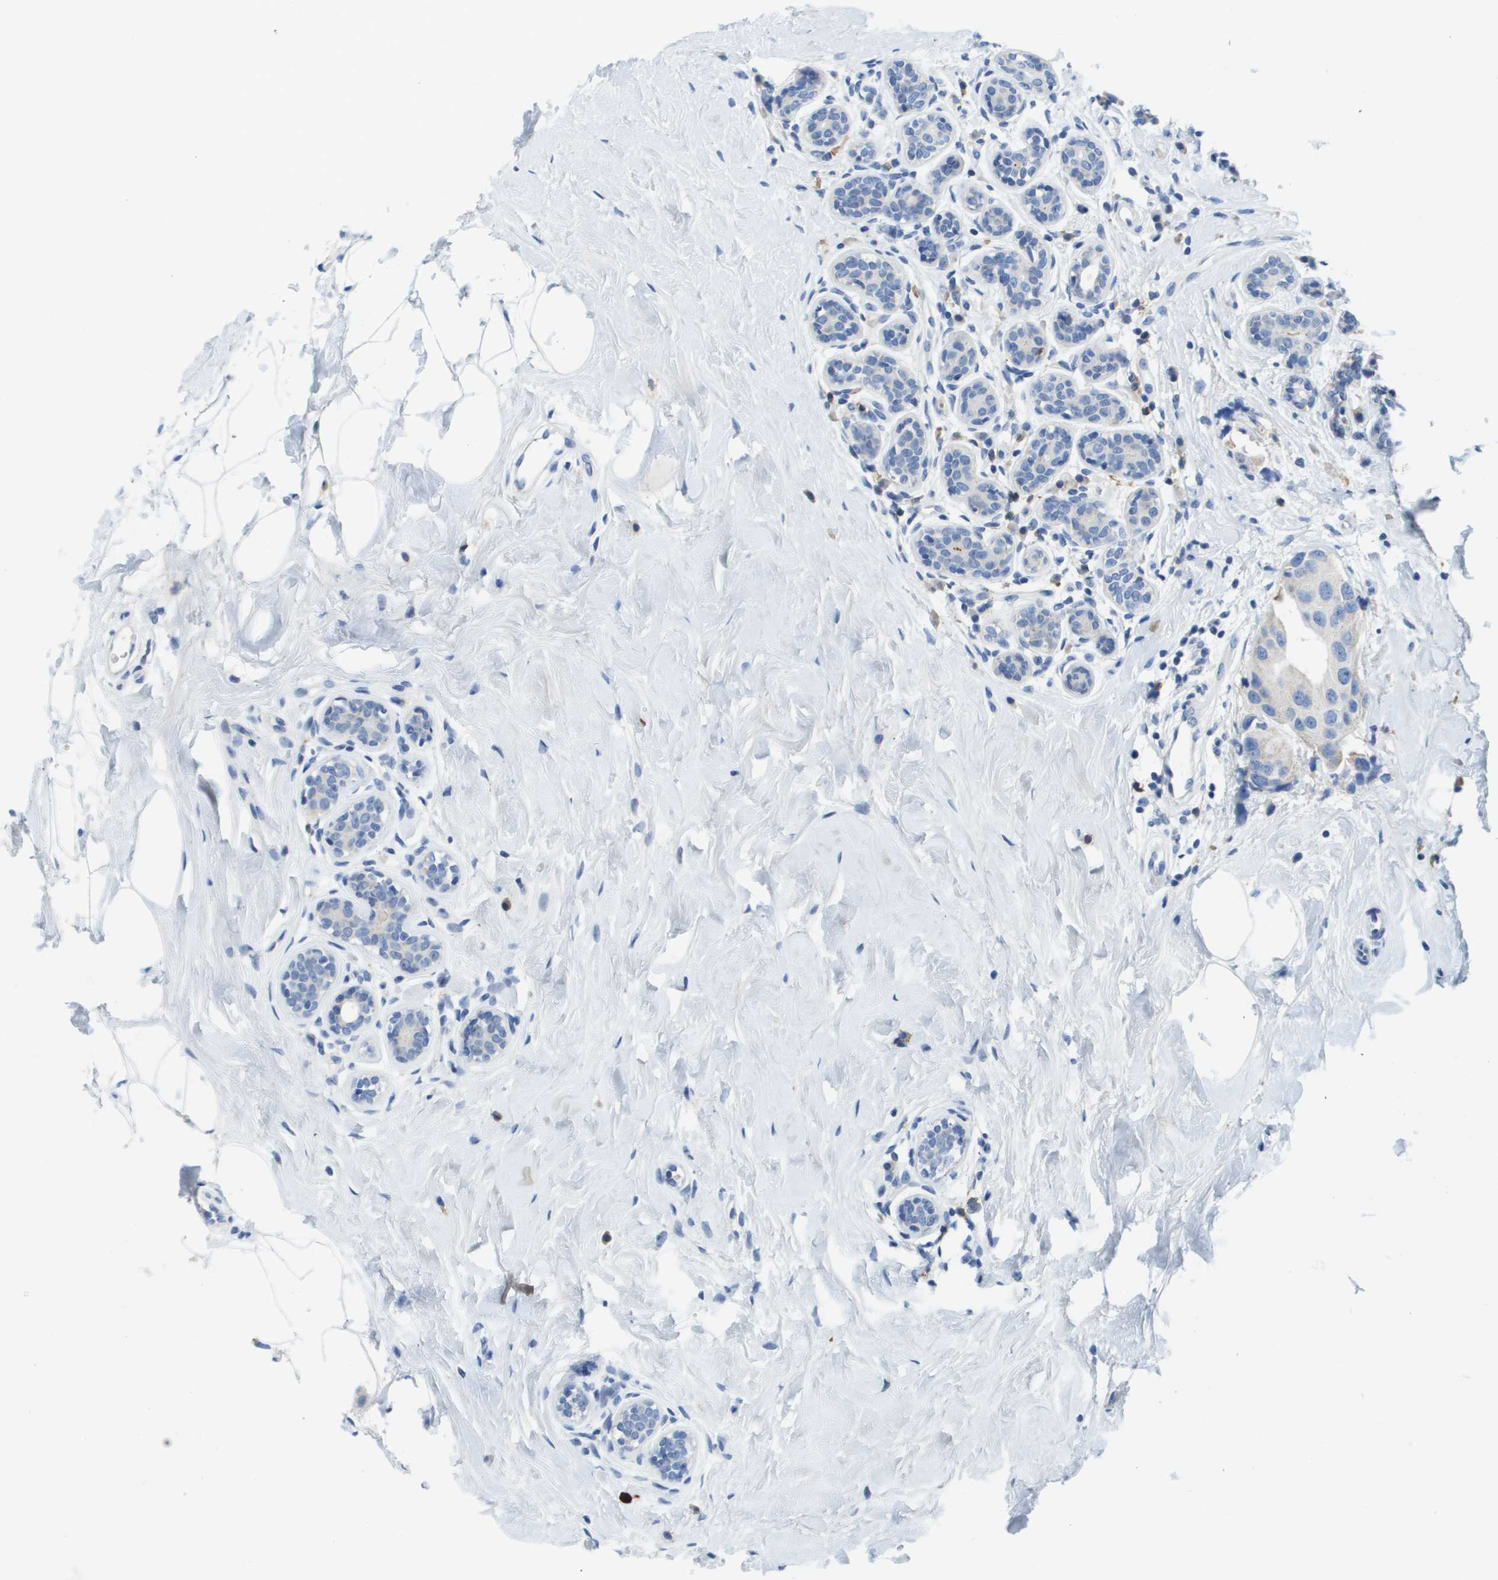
{"staining": {"intensity": "negative", "quantity": "none", "location": "none"}, "tissue": "breast cancer", "cell_type": "Tumor cells", "image_type": "cancer", "snomed": [{"axis": "morphology", "description": "Normal tissue, NOS"}, {"axis": "morphology", "description": "Duct carcinoma"}, {"axis": "topography", "description": "Breast"}], "caption": "DAB immunohistochemical staining of human intraductal carcinoma (breast) reveals no significant expression in tumor cells.", "gene": "MS4A1", "patient": {"sex": "female", "age": 39}}